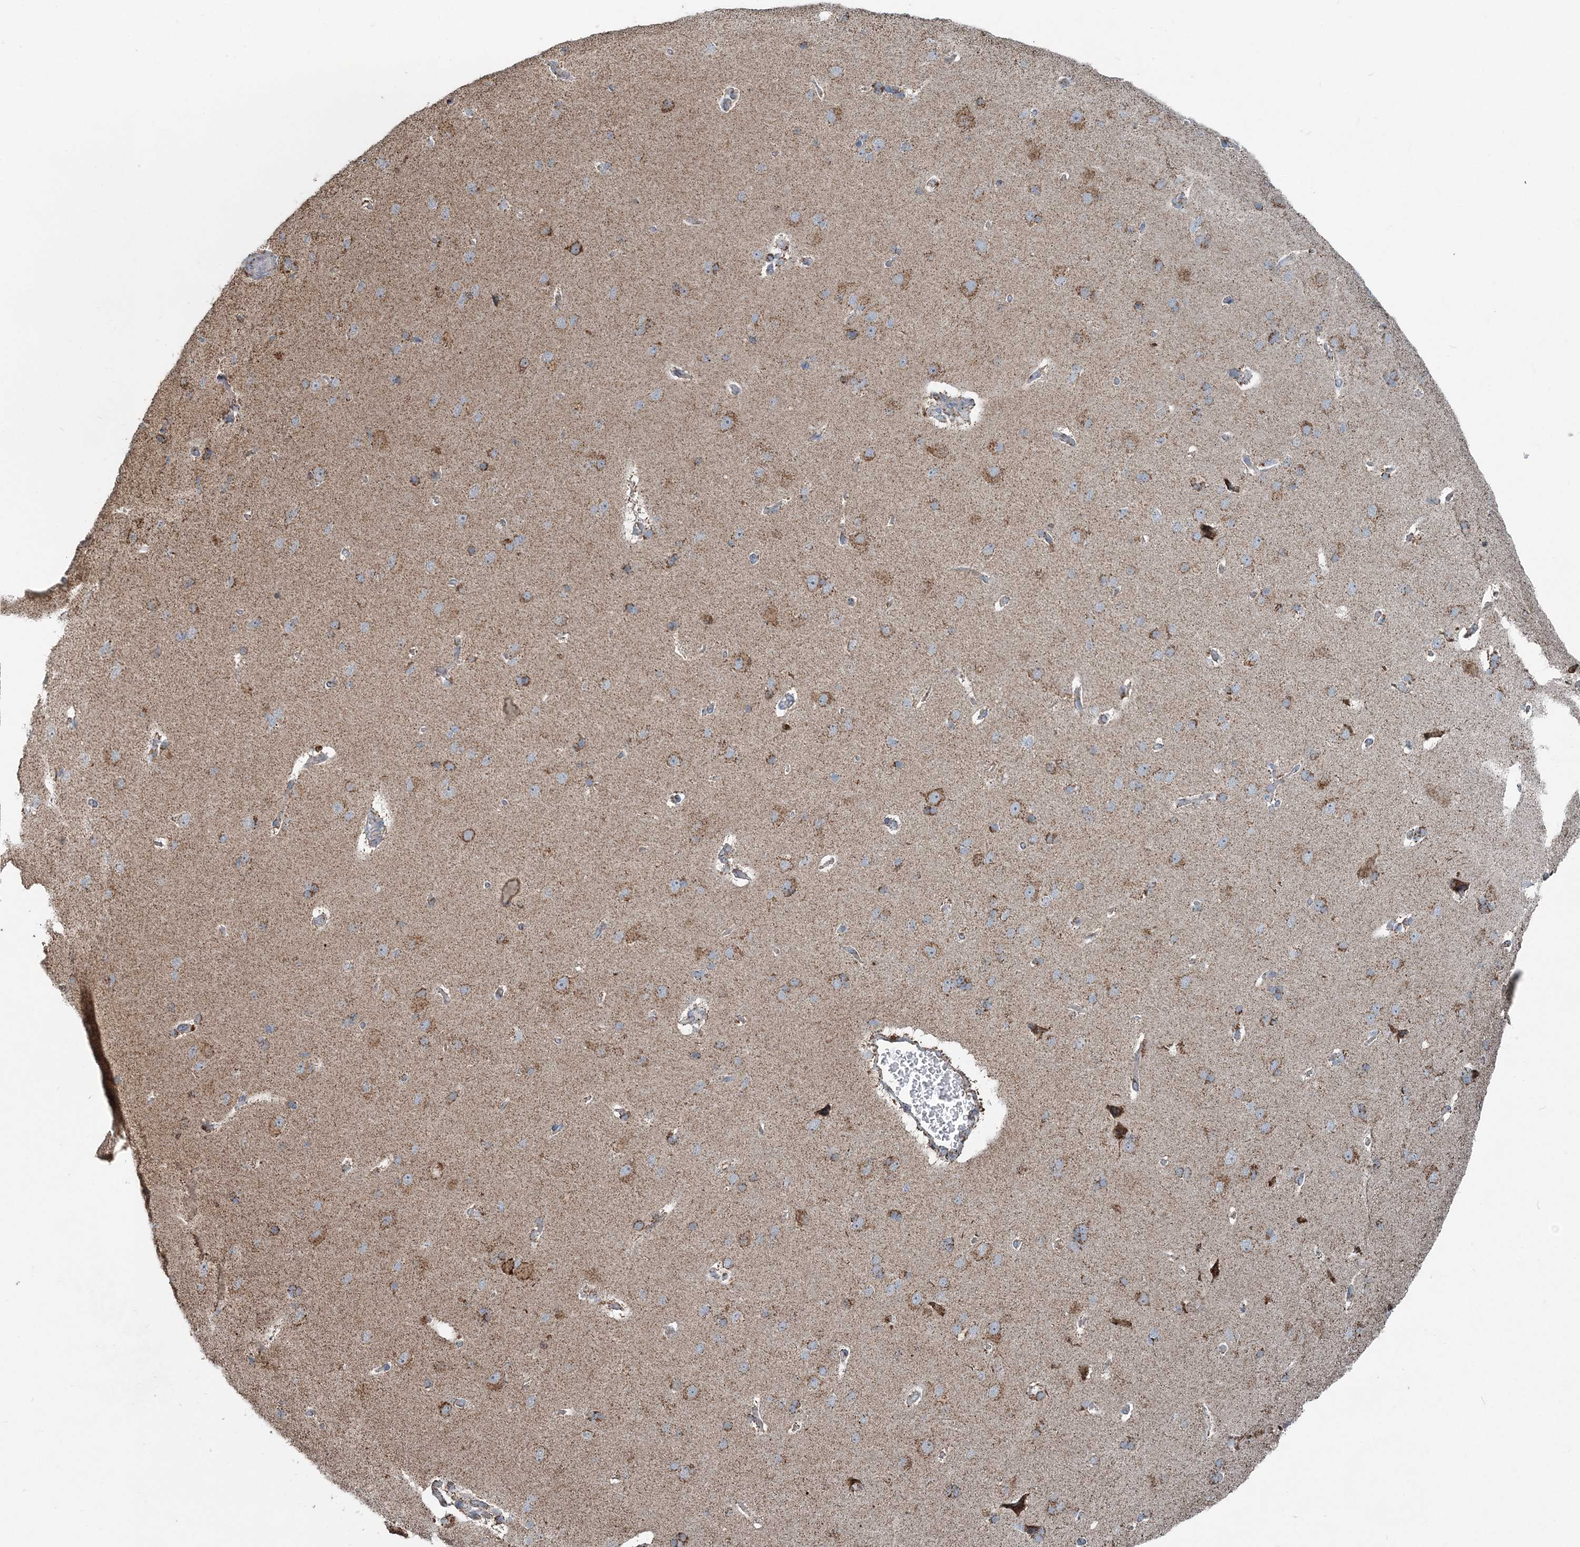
{"staining": {"intensity": "weak", "quantity": ">75%", "location": "cytoplasmic/membranous"}, "tissue": "cerebral cortex", "cell_type": "Endothelial cells", "image_type": "normal", "snomed": [{"axis": "morphology", "description": "Normal tissue, NOS"}, {"axis": "topography", "description": "Cerebral cortex"}], "caption": "A brown stain labels weak cytoplasmic/membranous expression of a protein in endothelial cells of benign cerebral cortex. The protein is shown in brown color, while the nuclei are stained blue.", "gene": "SUCLG1", "patient": {"sex": "male", "age": 62}}